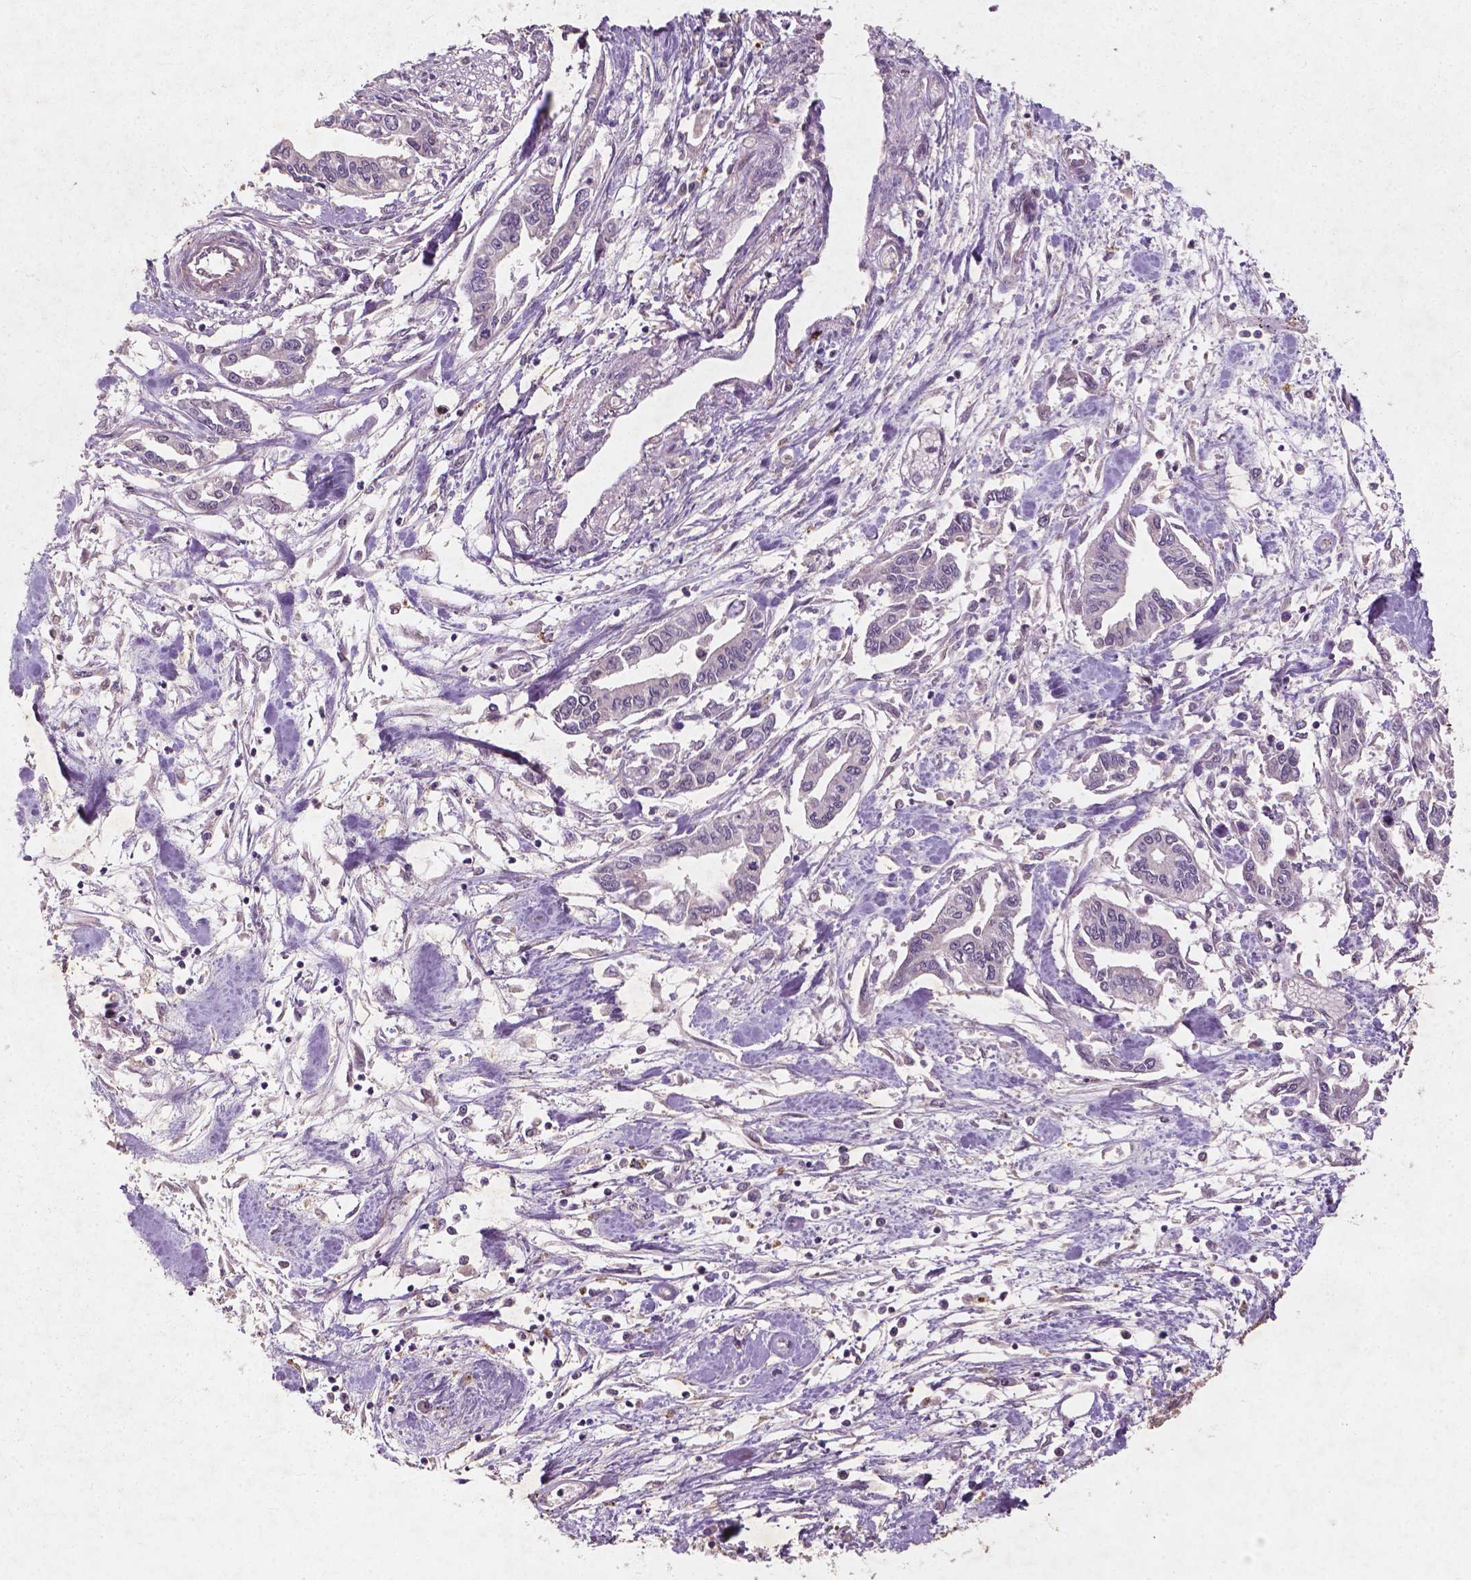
{"staining": {"intensity": "negative", "quantity": "none", "location": "none"}, "tissue": "pancreatic cancer", "cell_type": "Tumor cells", "image_type": "cancer", "snomed": [{"axis": "morphology", "description": "Adenocarcinoma, NOS"}, {"axis": "topography", "description": "Pancreas"}], "caption": "The micrograph displays no staining of tumor cells in pancreatic adenocarcinoma. (DAB (3,3'-diaminobenzidine) immunohistochemistry (IHC) visualized using brightfield microscopy, high magnification).", "gene": "SMAD2", "patient": {"sex": "male", "age": 60}}